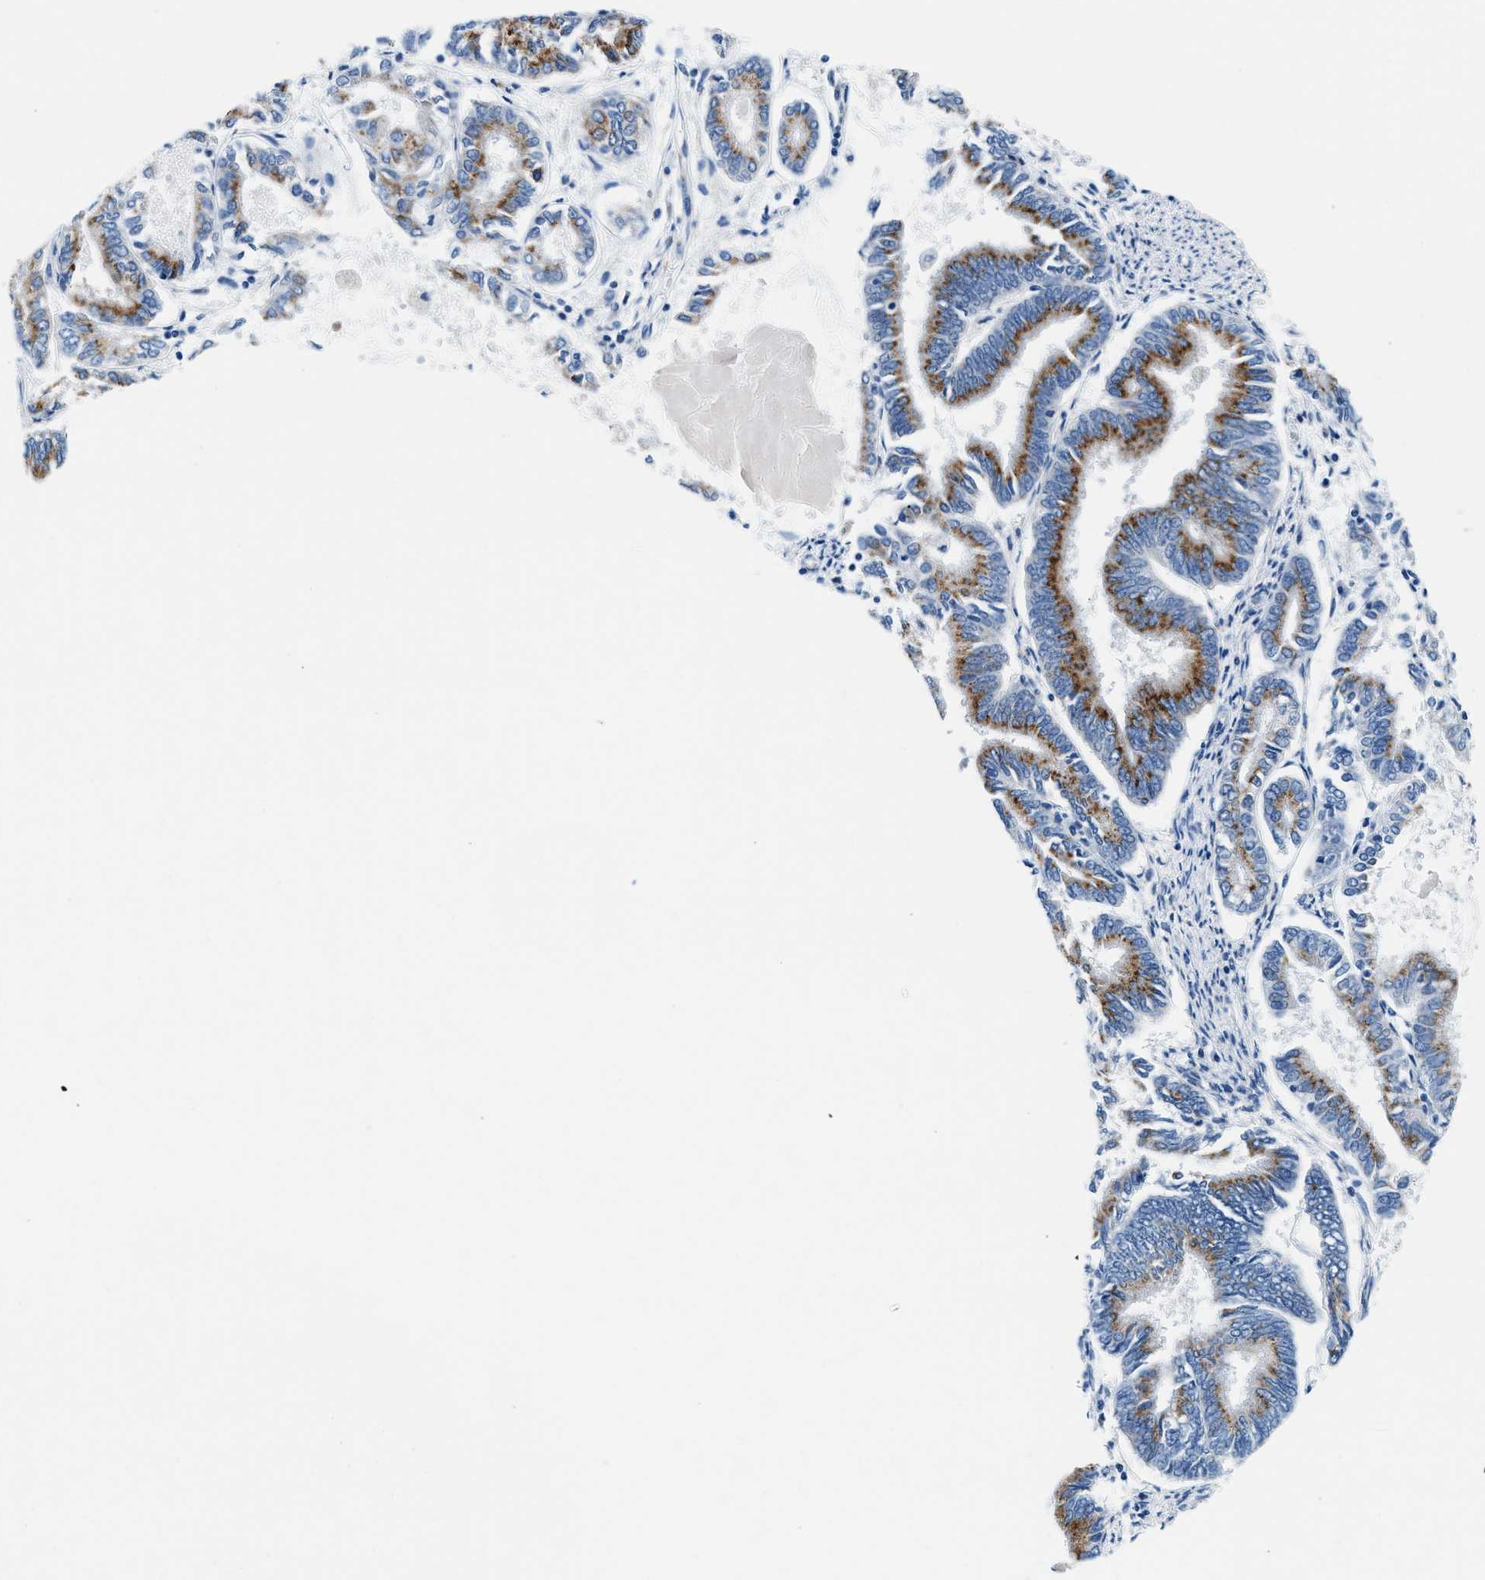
{"staining": {"intensity": "moderate", "quantity": ">75%", "location": "cytoplasmic/membranous"}, "tissue": "endometrial cancer", "cell_type": "Tumor cells", "image_type": "cancer", "snomed": [{"axis": "morphology", "description": "Adenocarcinoma, NOS"}, {"axis": "topography", "description": "Endometrium"}], "caption": "Human endometrial adenocarcinoma stained with a protein marker exhibits moderate staining in tumor cells.", "gene": "VPS53", "patient": {"sex": "female", "age": 86}}